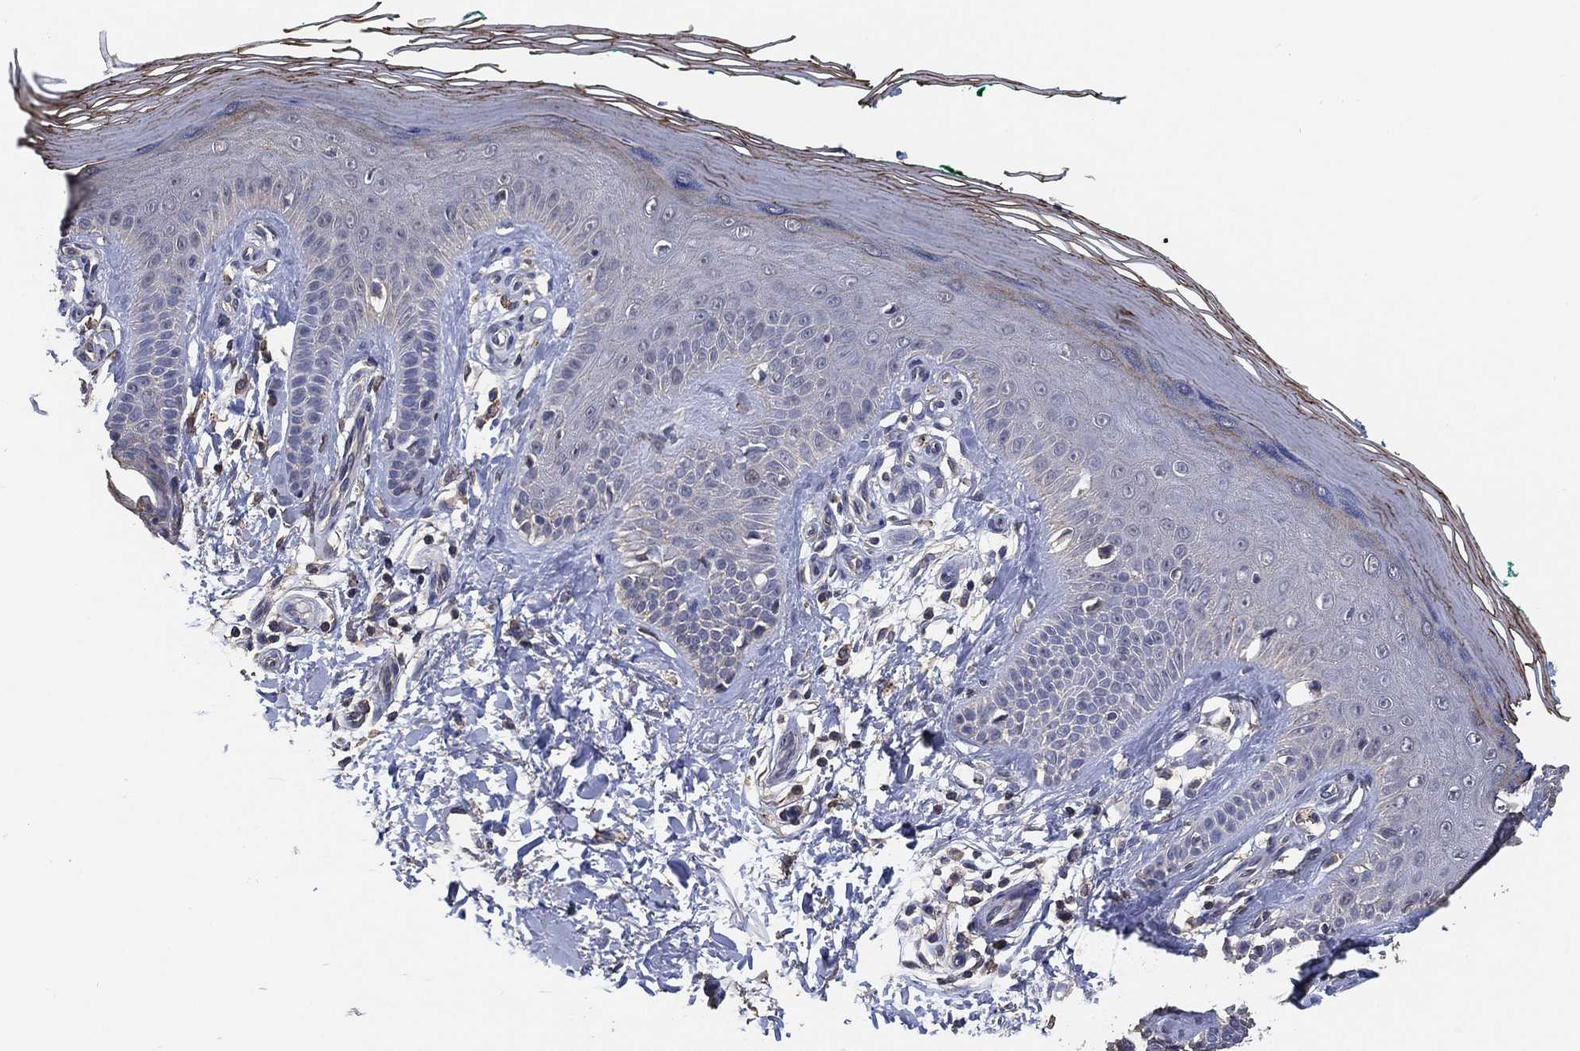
{"staining": {"intensity": "negative", "quantity": "none", "location": "none"}, "tissue": "skin", "cell_type": "Fibroblasts", "image_type": "normal", "snomed": [{"axis": "morphology", "description": "Normal tissue, NOS"}, {"axis": "morphology", "description": "Inflammation, NOS"}, {"axis": "morphology", "description": "Fibrosis, NOS"}, {"axis": "topography", "description": "Skin"}], "caption": "DAB (3,3'-diaminobenzidine) immunohistochemical staining of benign human skin displays no significant expression in fibroblasts.", "gene": "KLK5", "patient": {"sex": "male", "age": 71}}